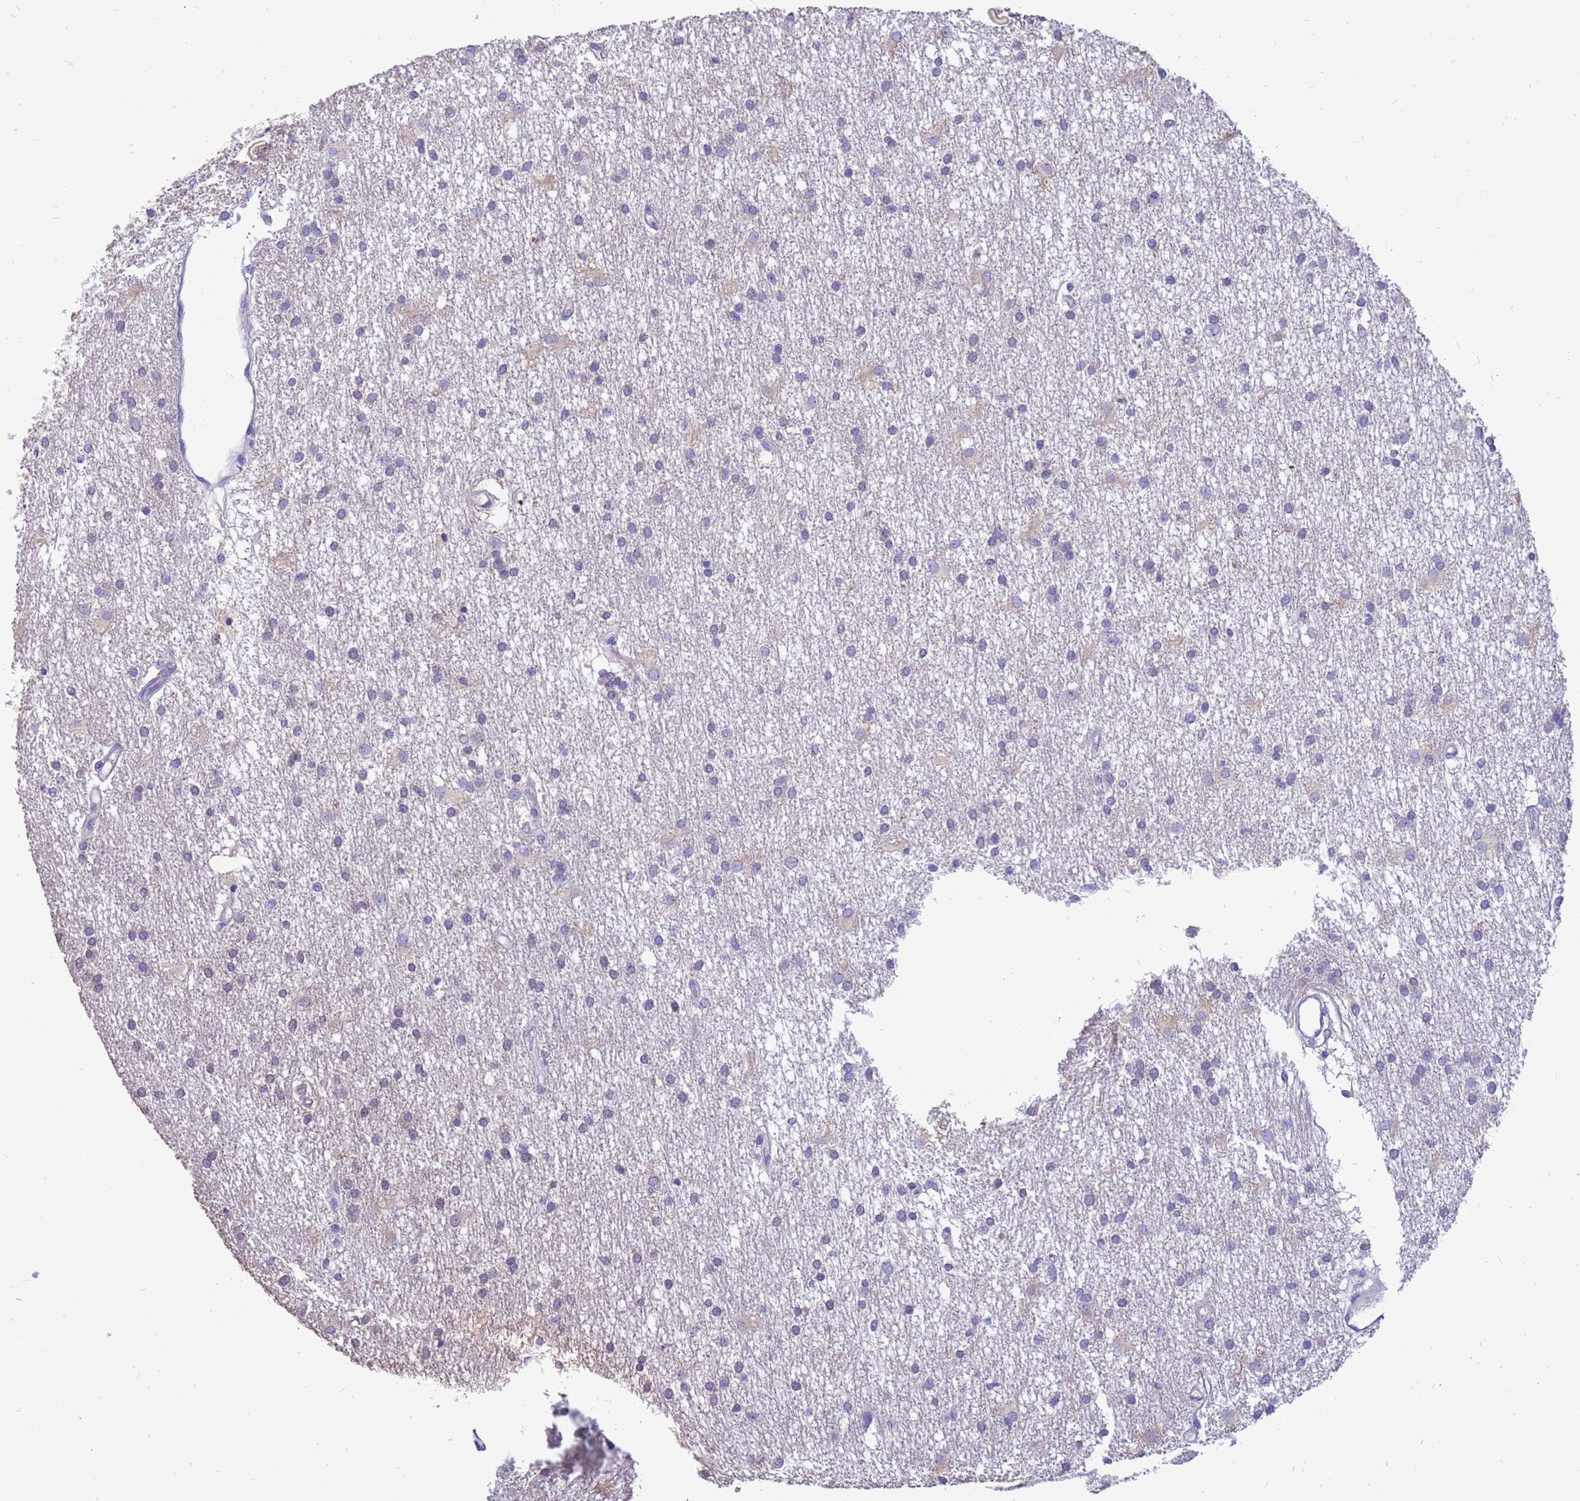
{"staining": {"intensity": "negative", "quantity": "none", "location": "none"}, "tissue": "glioma", "cell_type": "Tumor cells", "image_type": "cancer", "snomed": [{"axis": "morphology", "description": "Glioma, malignant, High grade"}, {"axis": "topography", "description": "Brain"}], "caption": "High power microscopy photomicrograph of an immunohistochemistry (IHC) histopathology image of malignant glioma (high-grade), revealing no significant expression in tumor cells.", "gene": "PDE10A", "patient": {"sex": "male", "age": 77}}